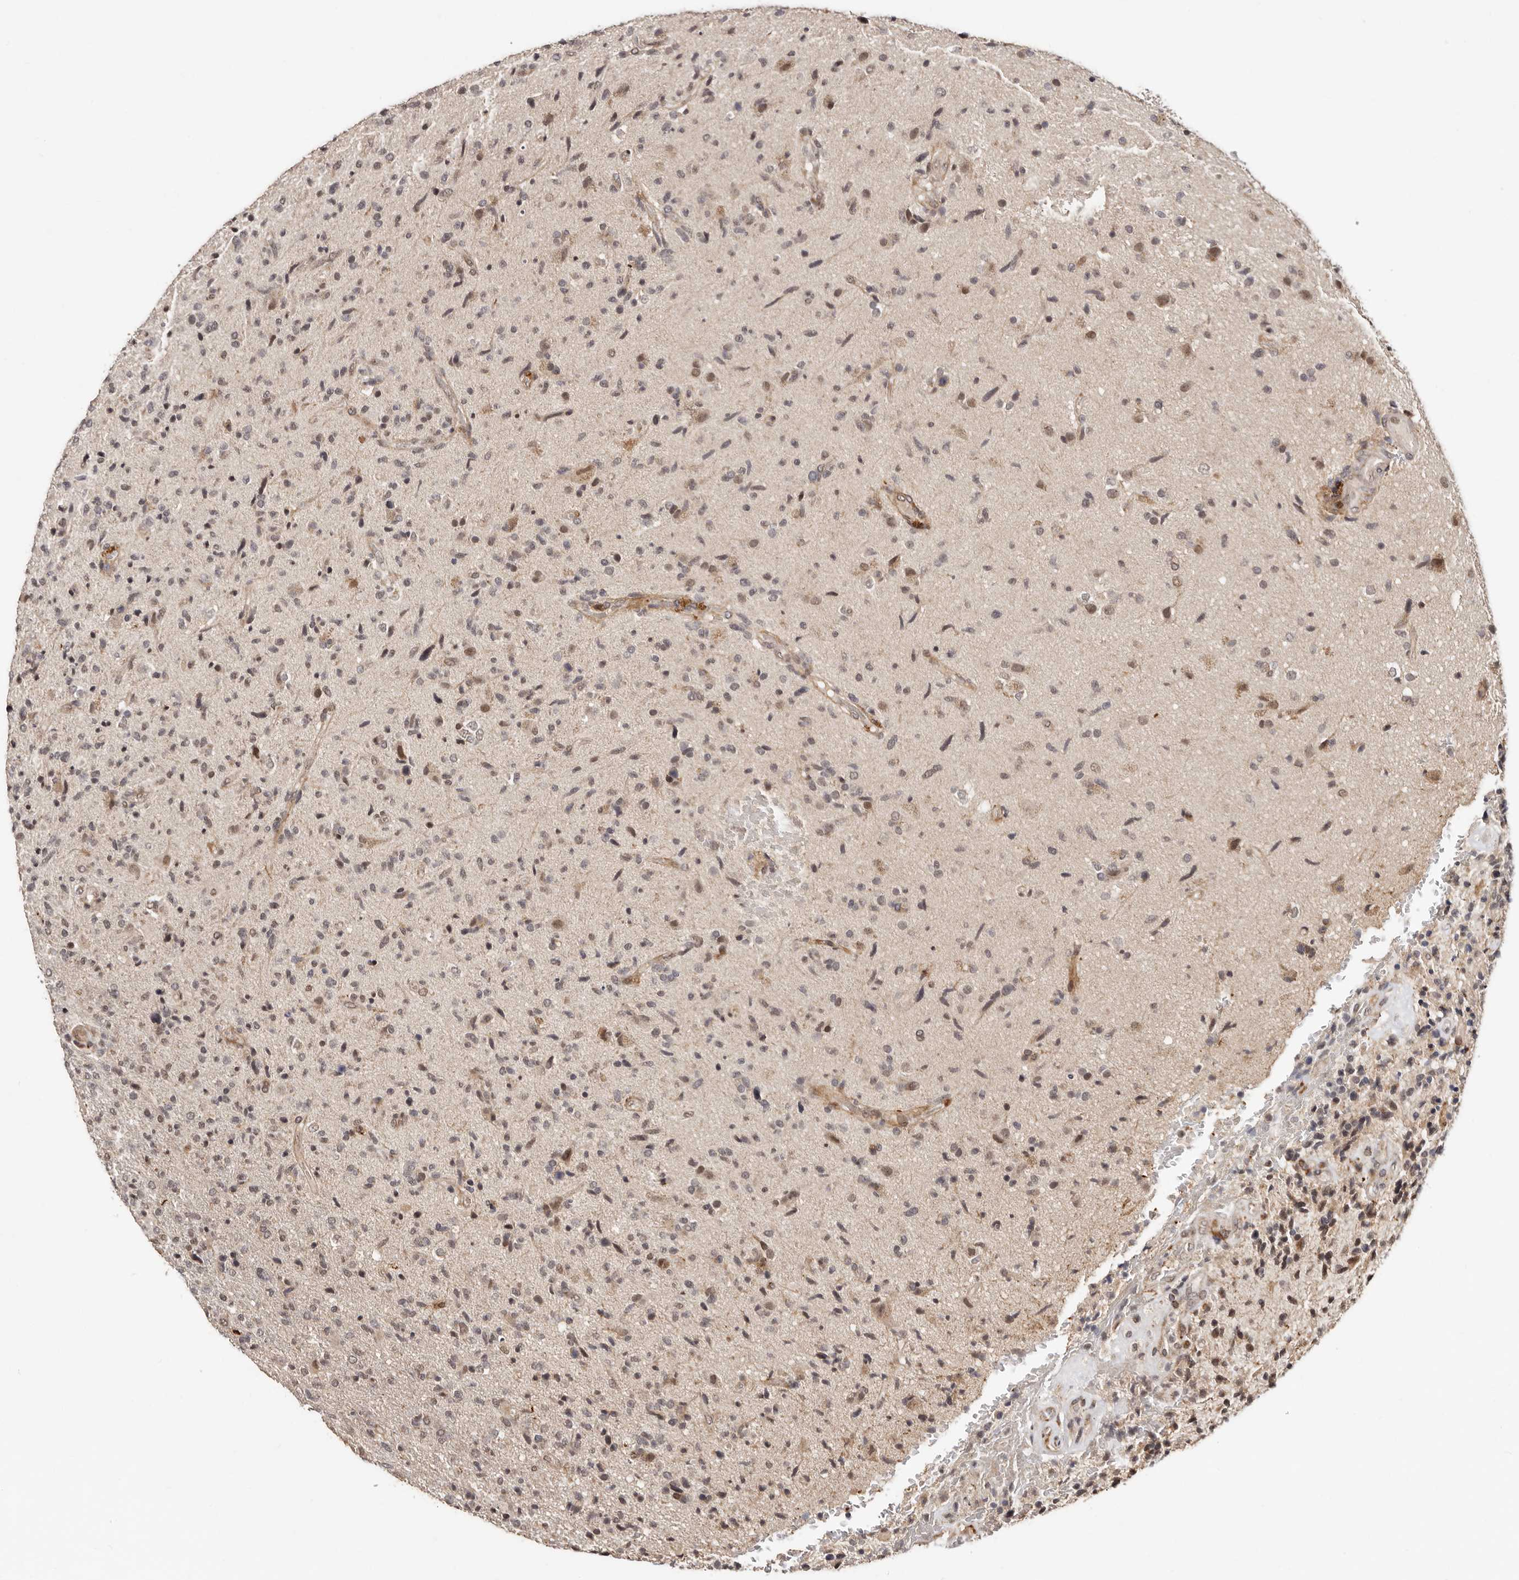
{"staining": {"intensity": "weak", "quantity": ">75%", "location": "nuclear"}, "tissue": "glioma", "cell_type": "Tumor cells", "image_type": "cancer", "snomed": [{"axis": "morphology", "description": "Glioma, malignant, High grade"}, {"axis": "topography", "description": "Brain"}], "caption": "A brown stain labels weak nuclear positivity of a protein in human high-grade glioma (malignant) tumor cells. Nuclei are stained in blue.", "gene": "SRCAP", "patient": {"sex": "male", "age": 72}}